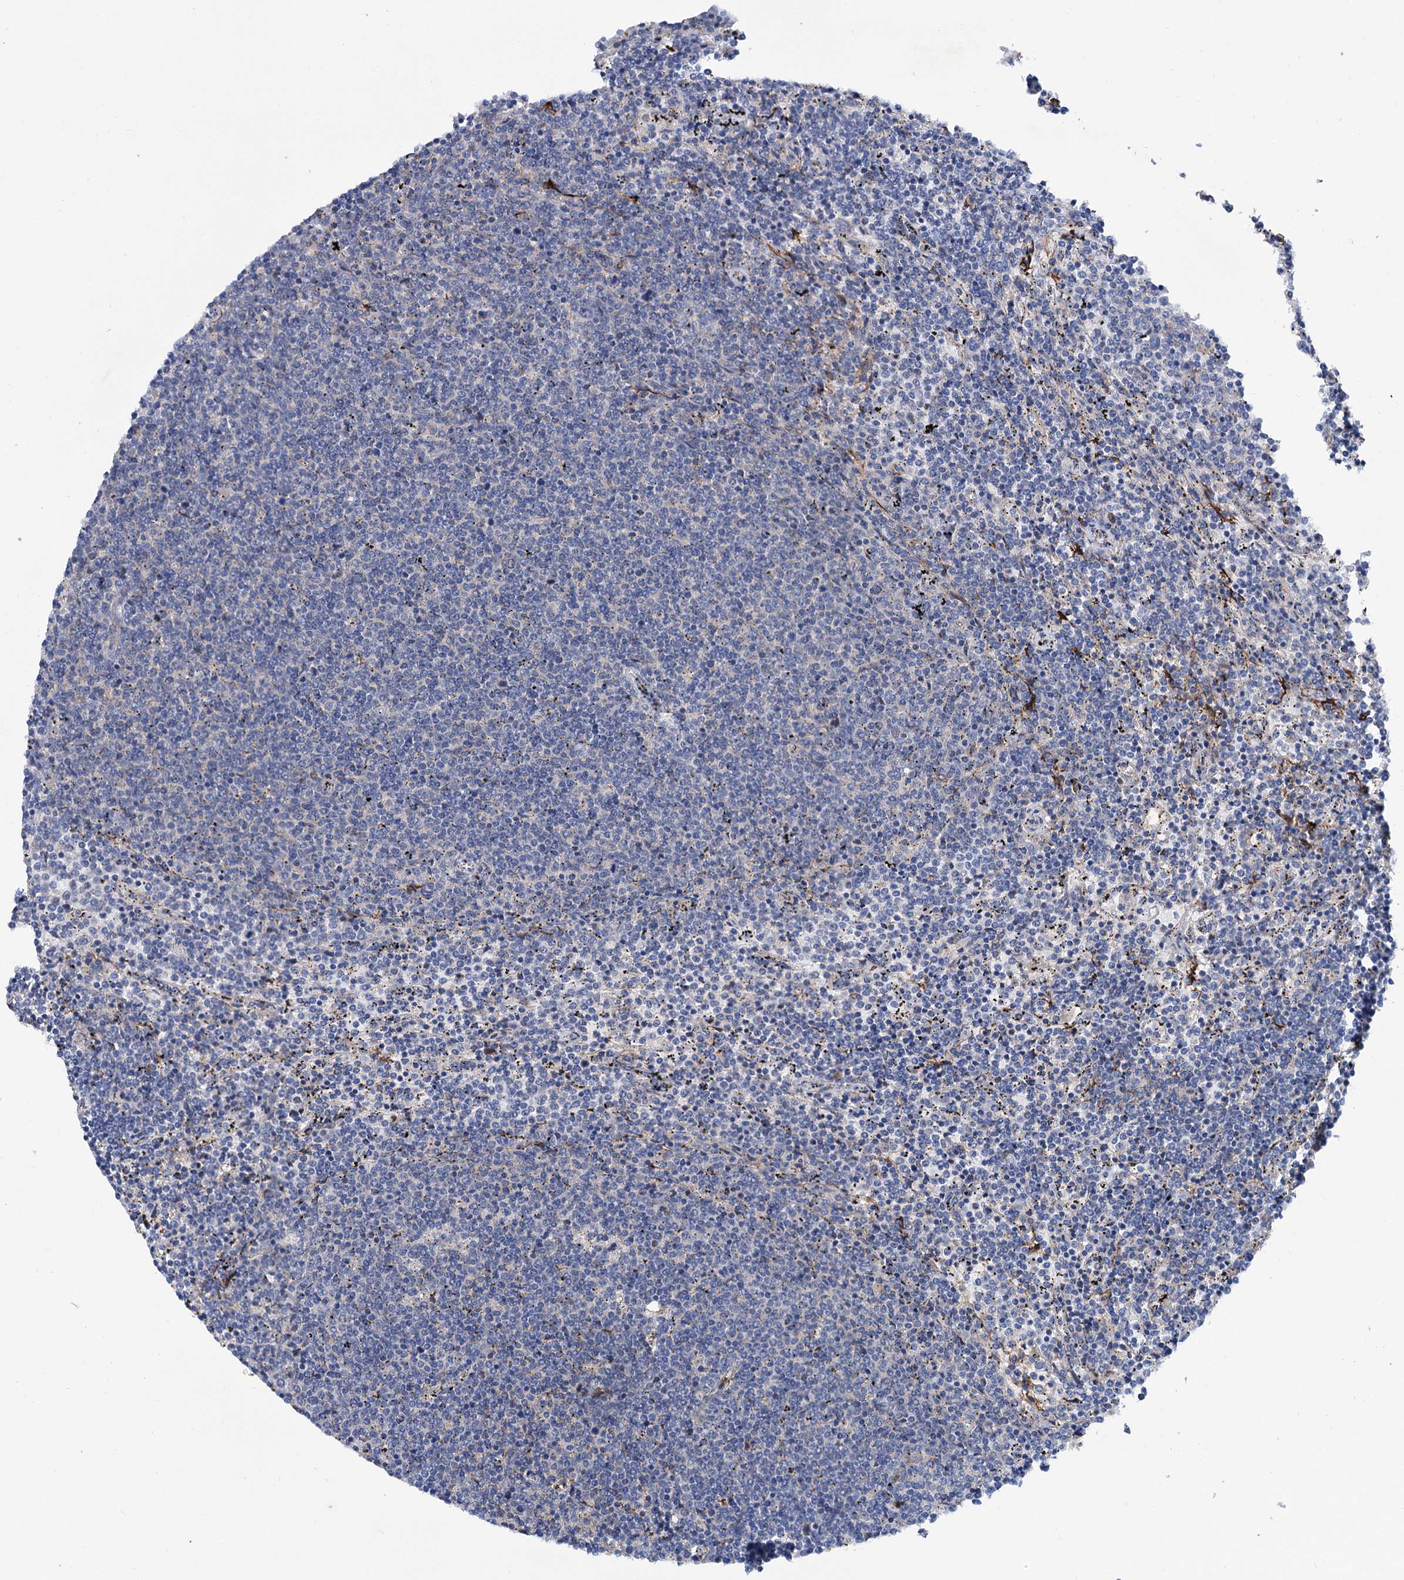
{"staining": {"intensity": "negative", "quantity": "none", "location": "none"}, "tissue": "lymphoma", "cell_type": "Tumor cells", "image_type": "cancer", "snomed": [{"axis": "morphology", "description": "Malignant lymphoma, non-Hodgkin's type, Low grade"}, {"axis": "topography", "description": "Spleen"}], "caption": "The immunohistochemistry image has no significant positivity in tumor cells of malignant lymphoma, non-Hodgkin's type (low-grade) tissue.", "gene": "TRIM55", "patient": {"sex": "female", "age": 50}}